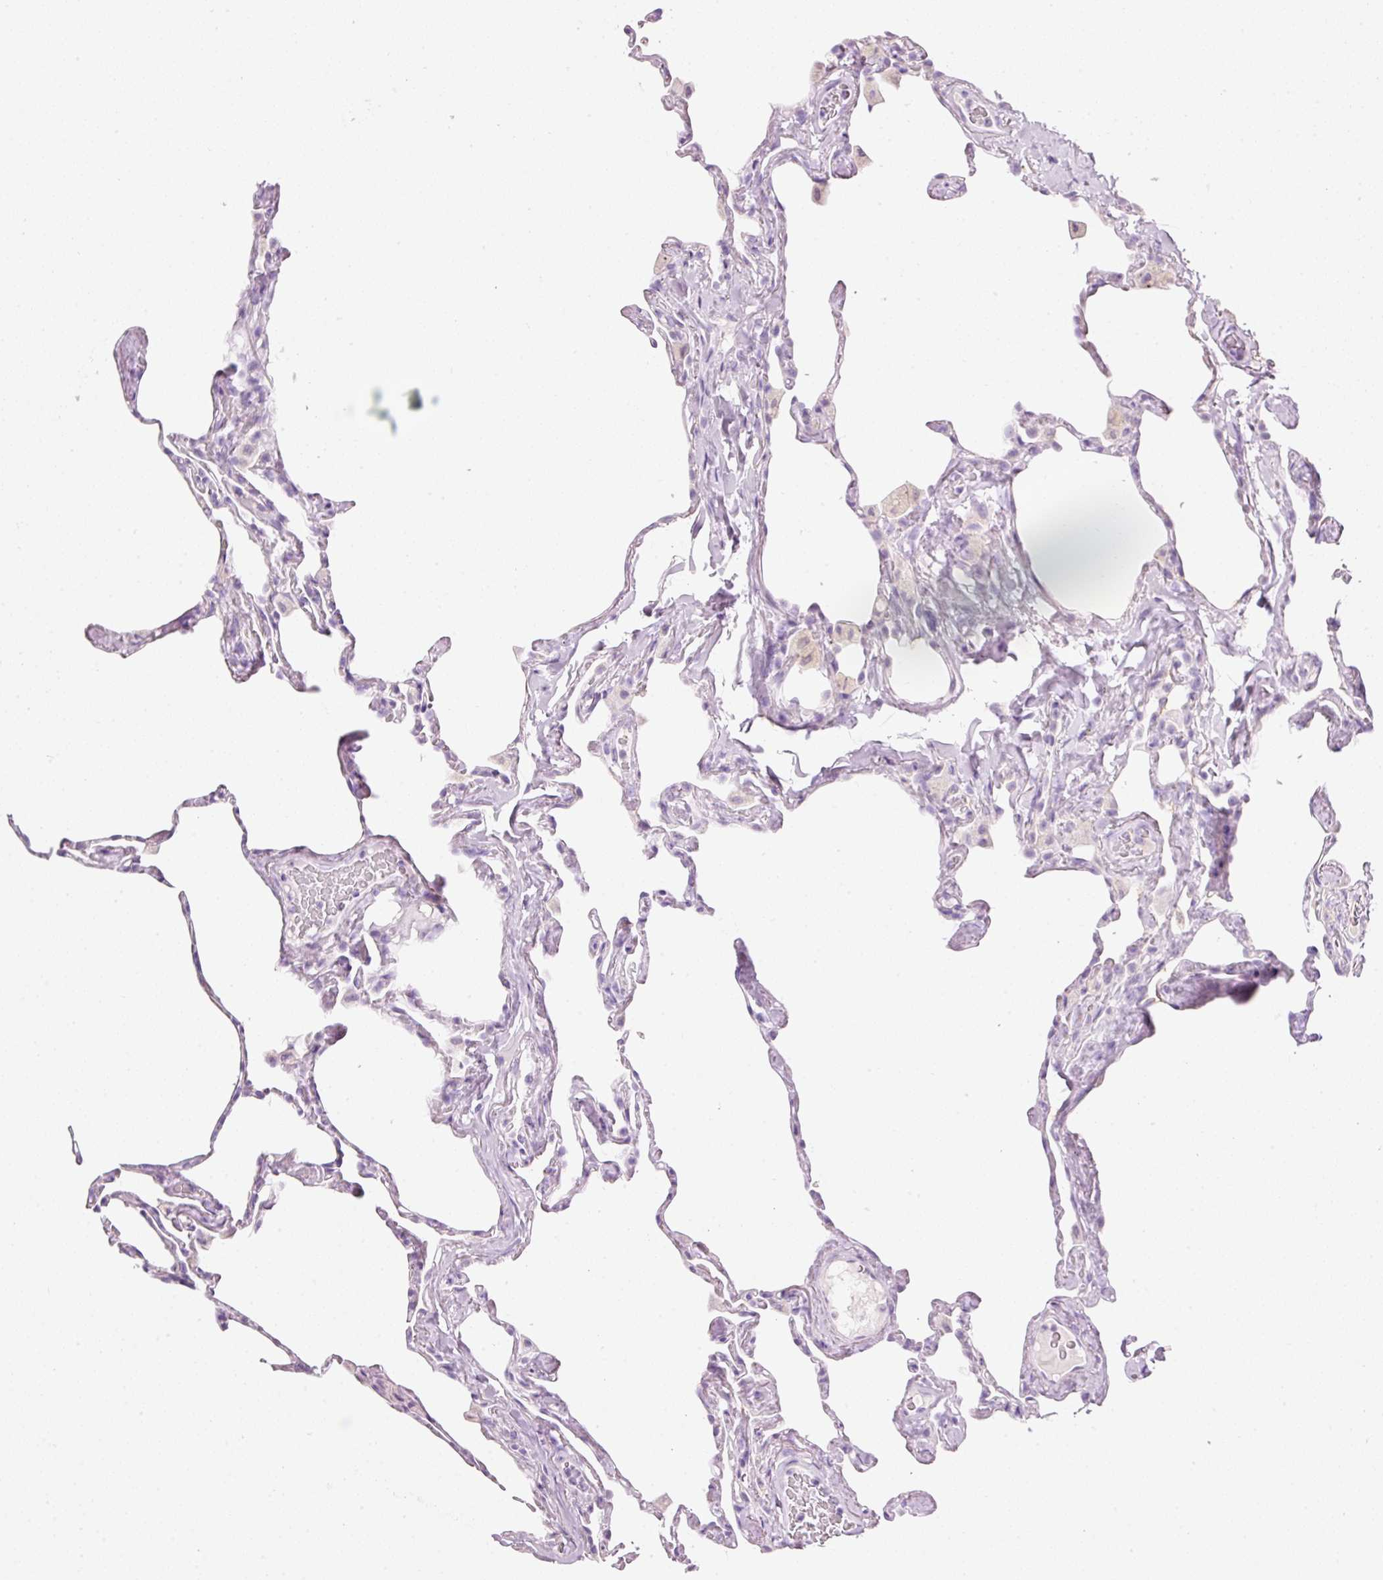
{"staining": {"intensity": "negative", "quantity": "none", "location": "none"}, "tissue": "lung", "cell_type": "Alveolar cells", "image_type": "normal", "snomed": [{"axis": "morphology", "description": "Normal tissue, NOS"}, {"axis": "topography", "description": "Lung"}], "caption": "The immunohistochemistry photomicrograph has no significant staining in alveolar cells of lung.", "gene": "CARD16", "patient": {"sex": "male", "age": 65}}